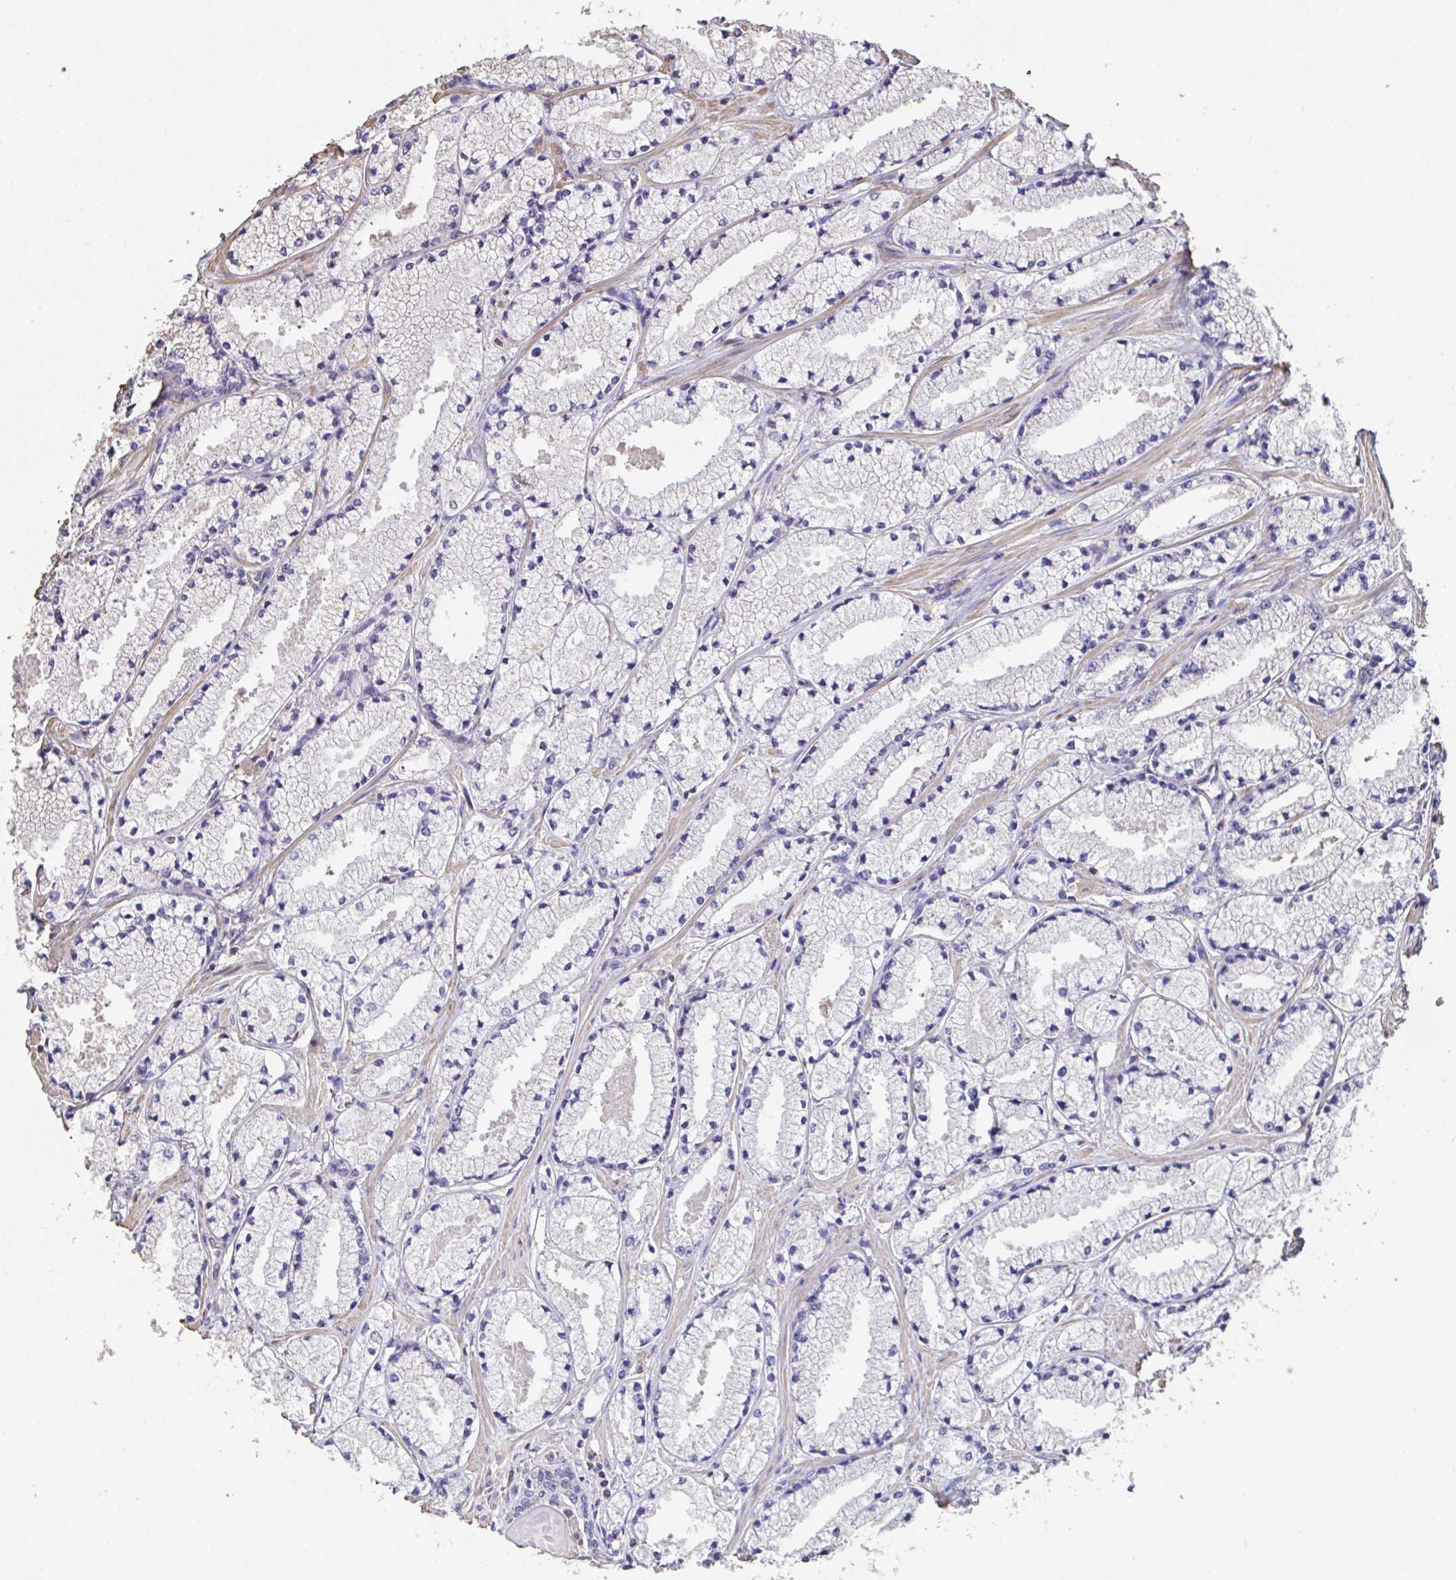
{"staining": {"intensity": "negative", "quantity": "none", "location": "none"}, "tissue": "prostate cancer", "cell_type": "Tumor cells", "image_type": "cancer", "snomed": [{"axis": "morphology", "description": "Adenocarcinoma, High grade"}, {"axis": "topography", "description": "Prostate"}], "caption": "Human prostate adenocarcinoma (high-grade) stained for a protein using immunohistochemistry exhibits no staining in tumor cells.", "gene": "IL23R", "patient": {"sex": "male", "age": 63}}